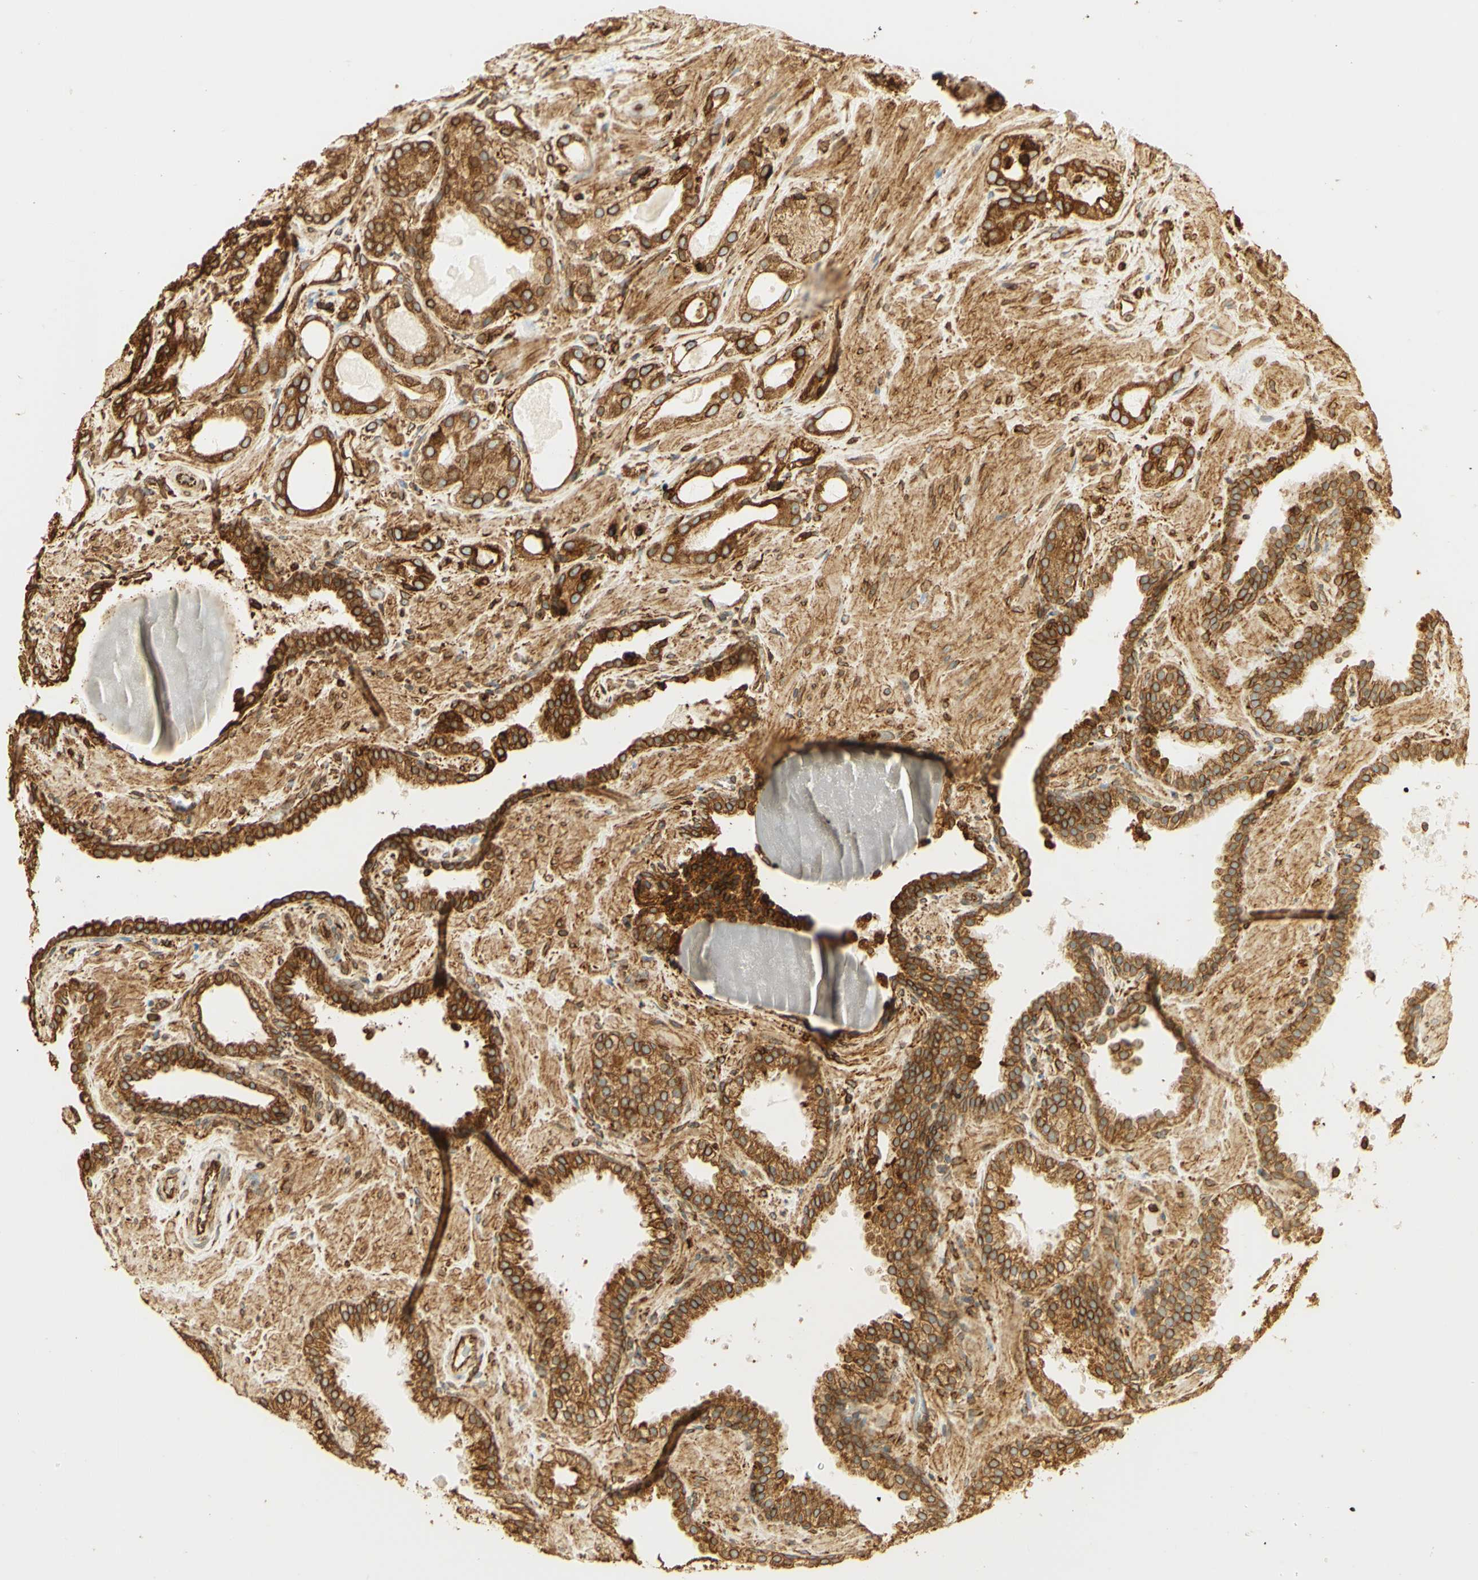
{"staining": {"intensity": "moderate", "quantity": ">75%", "location": "cytoplasmic/membranous"}, "tissue": "prostate cancer", "cell_type": "Tumor cells", "image_type": "cancer", "snomed": [{"axis": "morphology", "description": "Adenocarcinoma, High grade"}, {"axis": "topography", "description": "Prostate"}], "caption": "Immunohistochemical staining of prostate high-grade adenocarcinoma exhibits medium levels of moderate cytoplasmic/membranous staining in about >75% of tumor cells.", "gene": "CANX", "patient": {"sex": "male", "age": 64}}